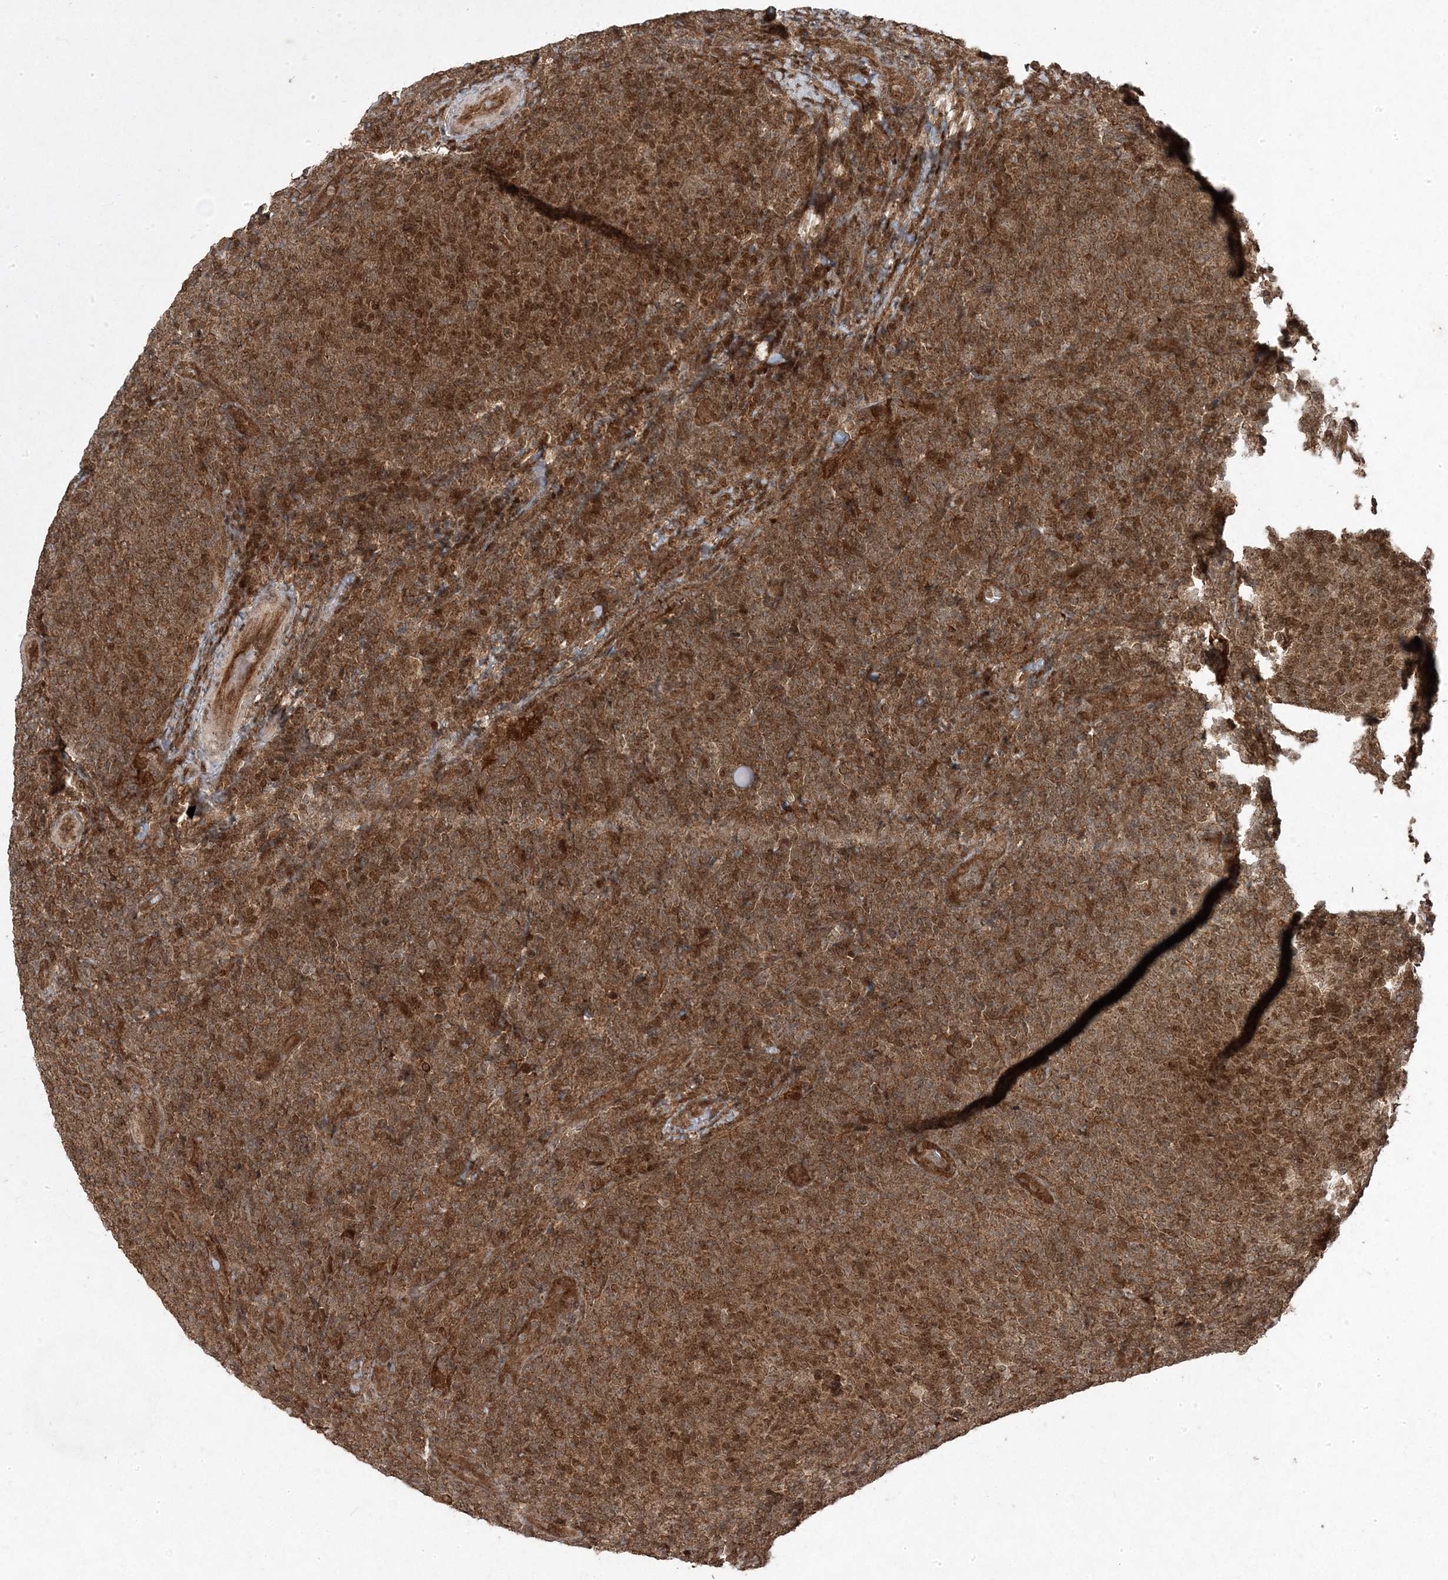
{"staining": {"intensity": "moderate", "quantity": ">75%", "location": "cytoplasmic/membranous,nuclear"}, "tissue": "lymphoma", "cell_type": "Tumor cells", "image_type": "cancer", "snomed": [{"axis": "morphology", "description": "Malignant lymphoma, non-Hodgkin's type, Low grade"}, {"axis": "topography", "description": "Lymph node"}], "caption": "A brown stain shows moderate cytoplasmic/membranous and nuclear staining of a protein in lymphoma tumor cells. The protein is stained brown, and the nuclei are stained in blue (DAB (3,3'-diaminobenzidine) IHC with brightfield microscopy, high magnification).", "gene": "PLEKHM2", "patient": {"sex": "male", "age": 66}}